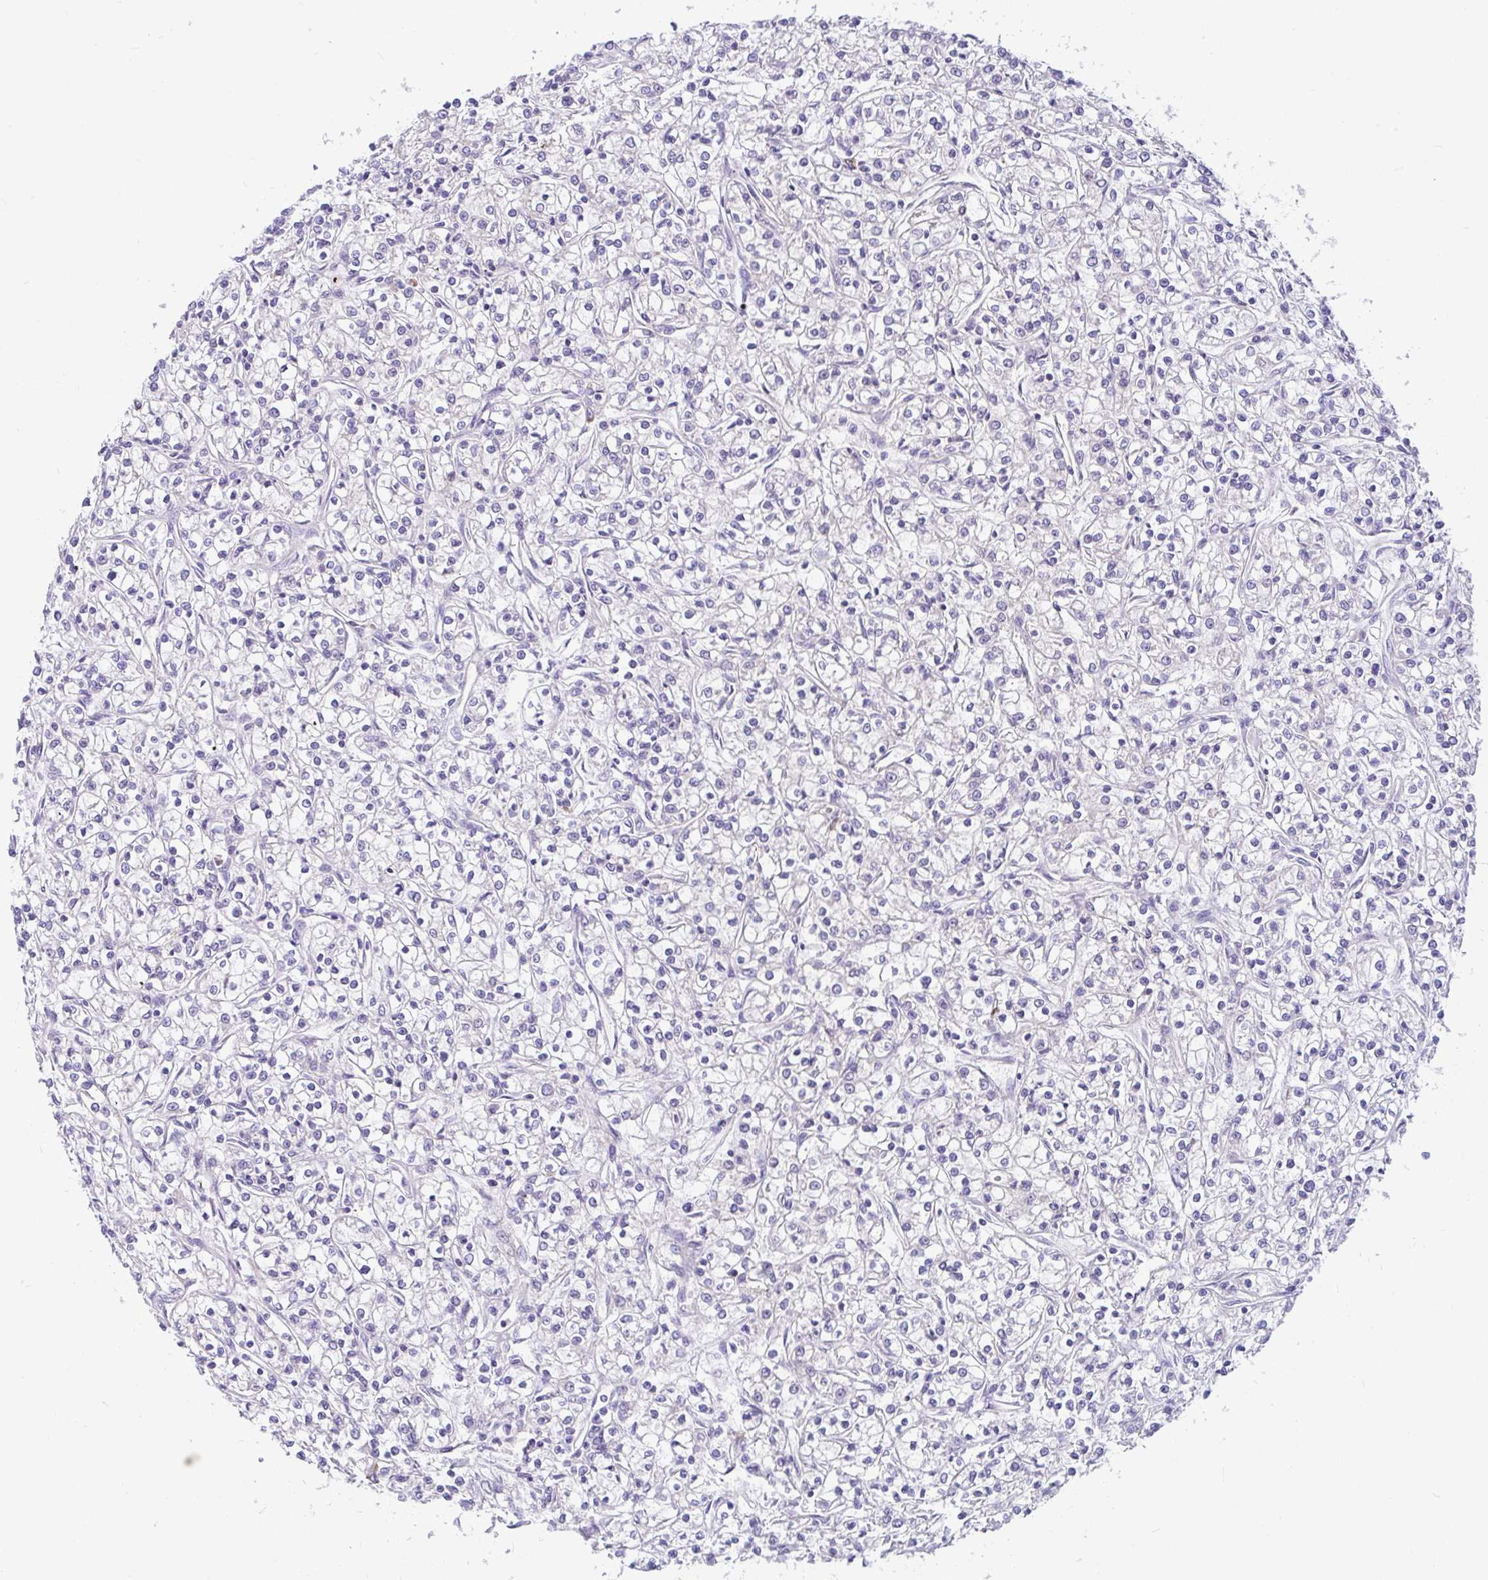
{"staining": {"intensity": "negative", "quantity": "none", "location": "none"}, "tissue": "renal cancer", "cell_type": "Tumor cells", "image_type": "cancer", "snomed": [{"axis": "morphology", "description": "Adenocarcinoma, NOS"}, {"axis": "topography", "description": "Kidney"}], "caption": "There is no significant staining in tumor cells of renal adenocarcinoma.", "gene": "LRRC26", "patient": {"sex": "female", "age": 59}}